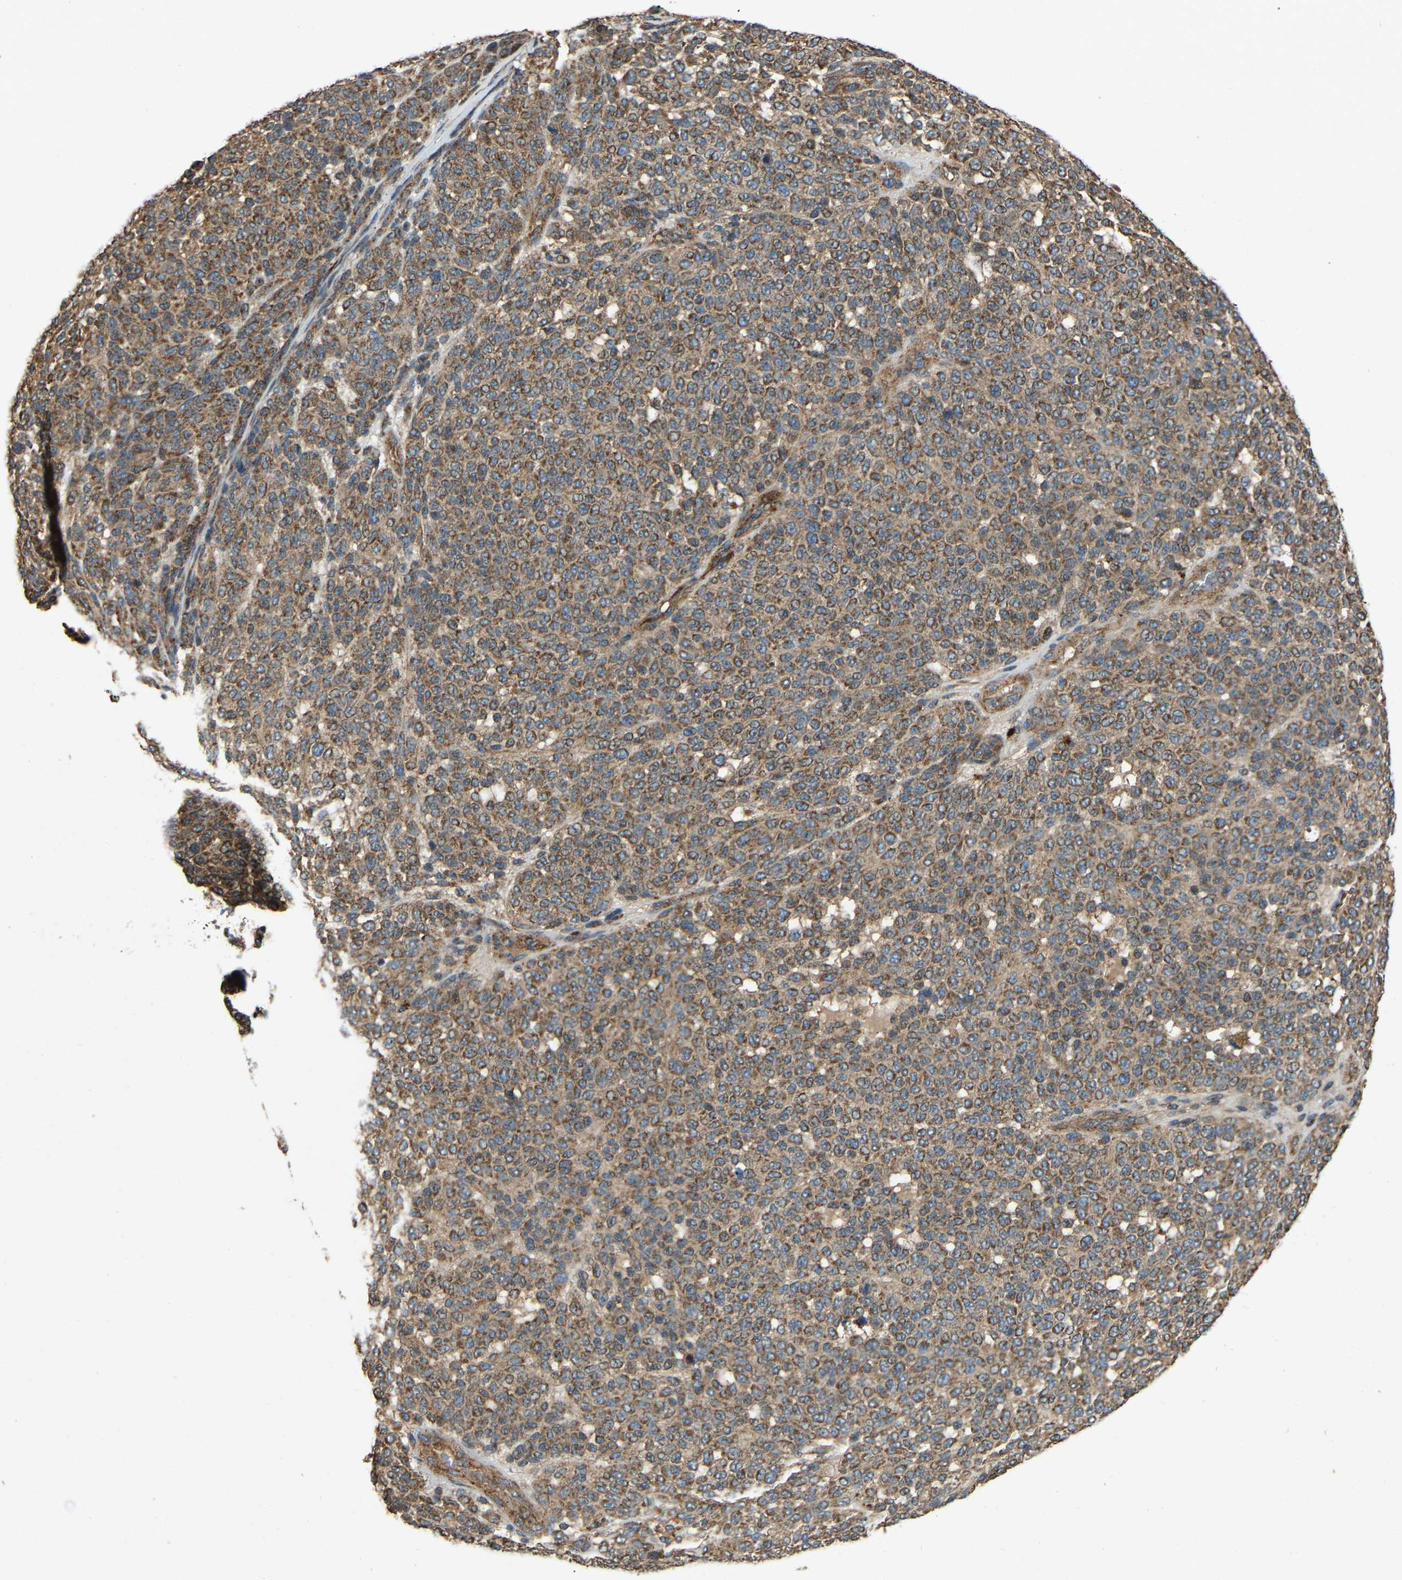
{"staining": {"intensity": "moderate", "quantity": ">75%", "location": "cytoplasmic/membranous"}, "tissue": "melanoma", "cell_type": "Tumor cells", "image_type": "cancer", "snomed": [{"axis": "morphology", "description": "Malignant melanoma, NOS"}, {"axis": "topography", "description": "Skin"}], "caption": "This photomicrograph demonstrates immunohistochemistry (IHC) staining of malignant melanoma, with medium moderate cytoplasmic/membranous expression in about >75% of tumor cells.", "gene": "SAMD9L", "patient": {"sex": "male", "age": 59}}